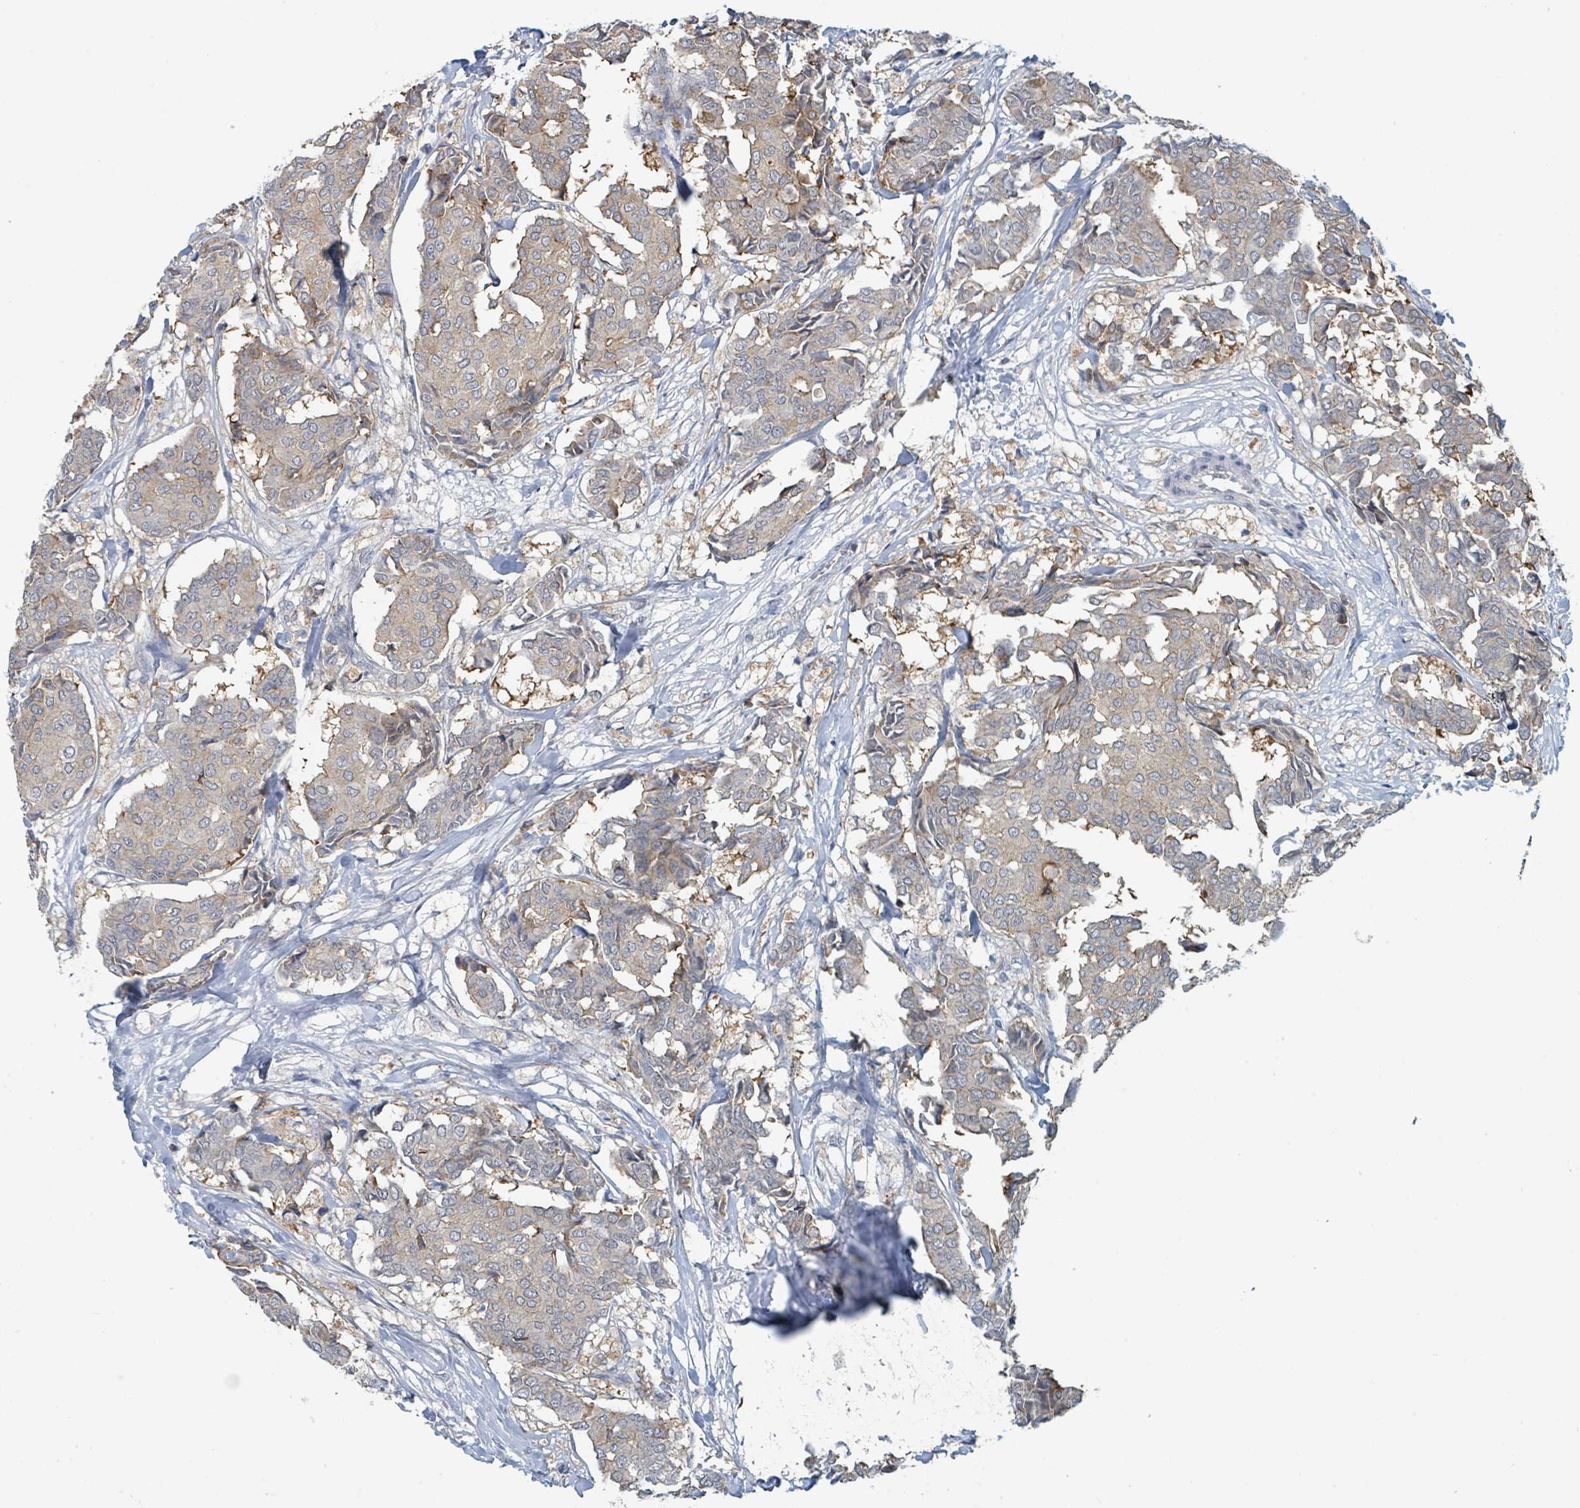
{"staining": {"intensity": "weak", "quantity": "<25%", "location": "cytoplasmic/membranous"}, "tissue": "breast cancer", "cell_type": "Tumor cells", "image_type": "cancer", "snomed": [{"axis": "morphology", "description": "Duct carcinoma"}, {"axis": "topography", "description": "Breast"}], "caption": "Tumor cells are negative for protein expression in human breast cancer.", "gene": "ANKRD55", "patient": {"sex": "female", "age": 75}}